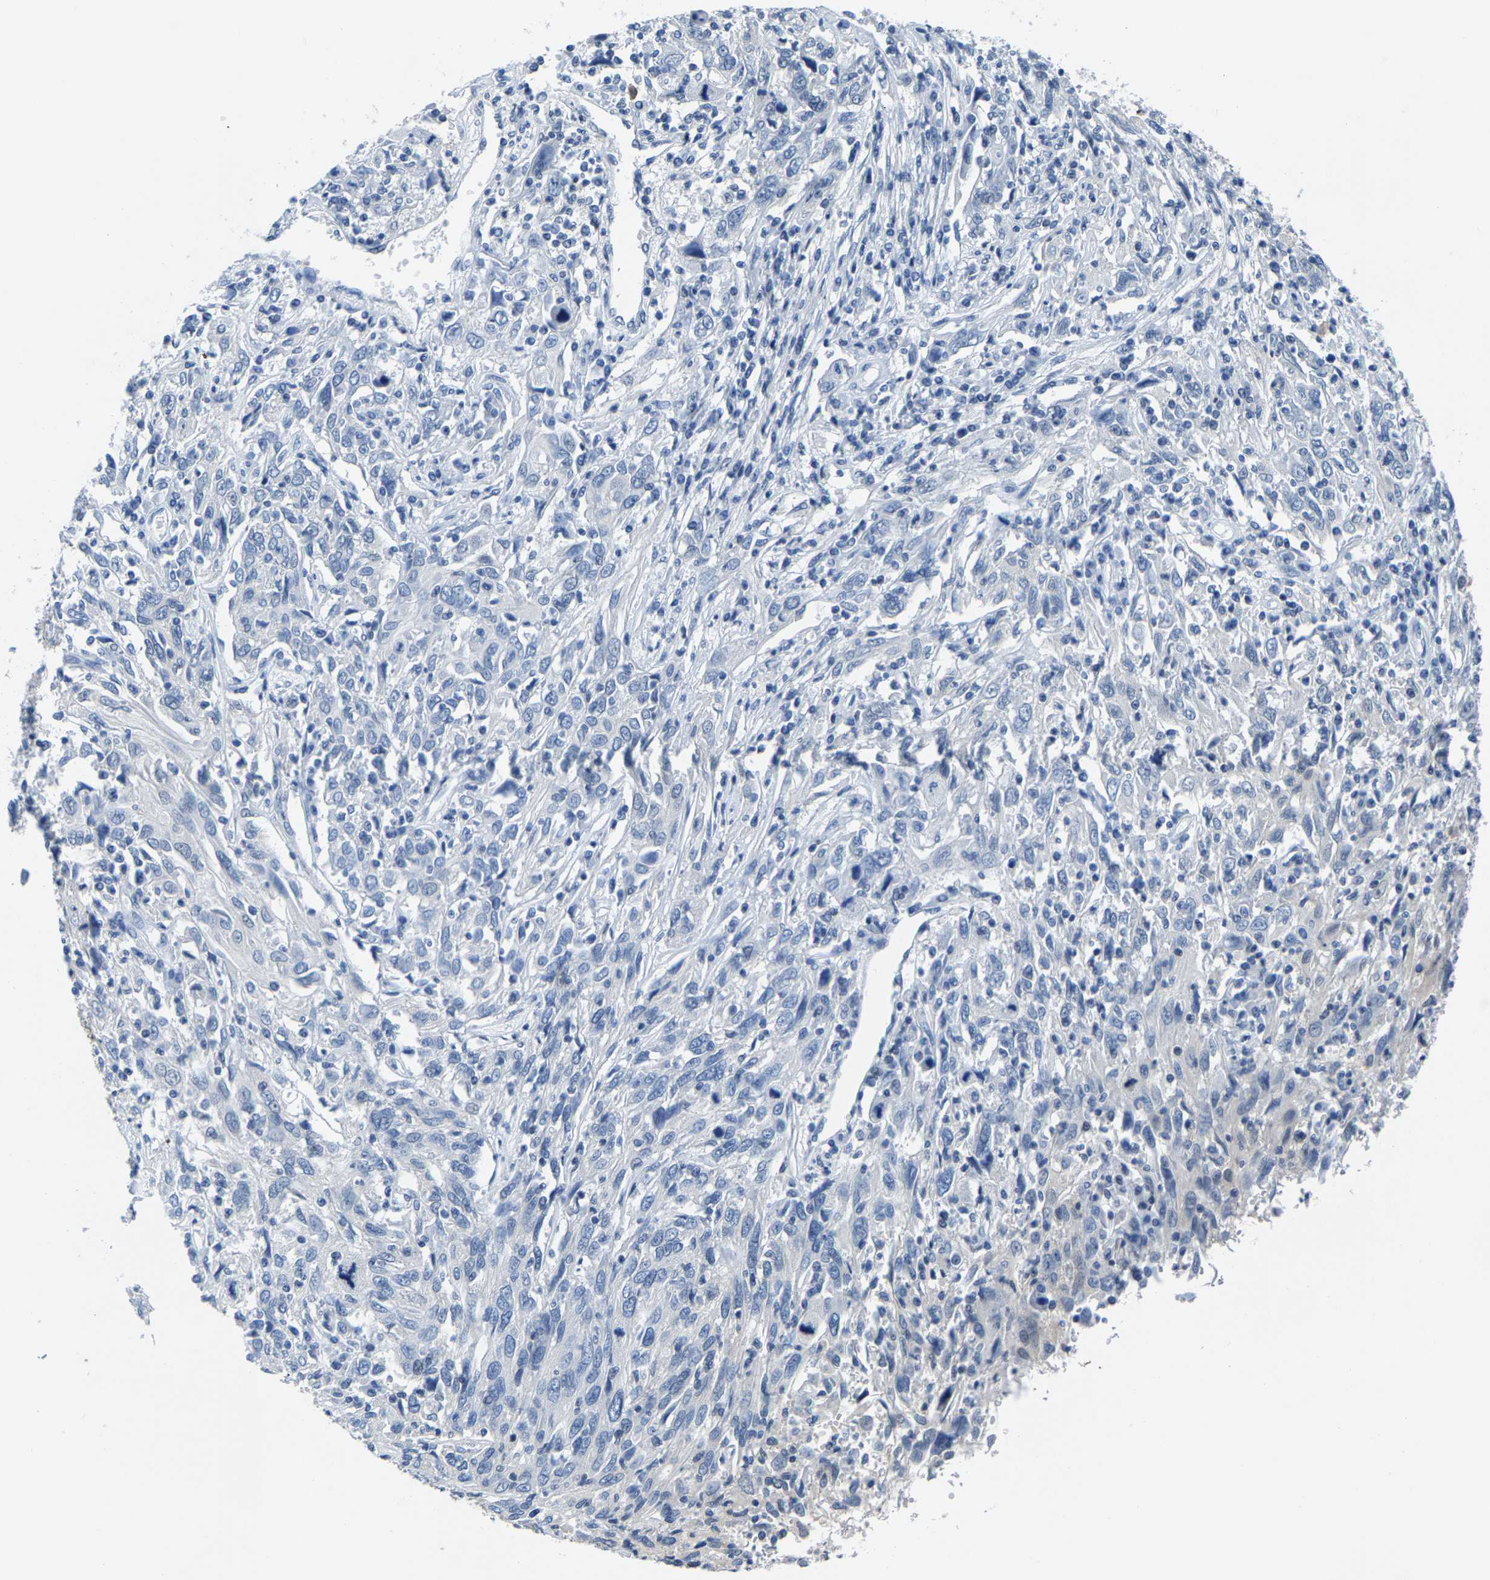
{"staining": {"intensity": "negative", "quantity": "none", "location": "none"}, "tissue": "cervical cancer", "cell_type": "Tumor cells", "image_type": "cancer", "snomed": [{"axis": "morphology", "description": "Squamous cell carcinoma, NOS"}, {"axis": "topography", "description": "Cervix"}], "caption": "An image of human squamous cell carcinoma (cervical) is negative for staining in tumor cells.", "gene": "SSH3", "patient": {"sex": "female", "age": 46}}